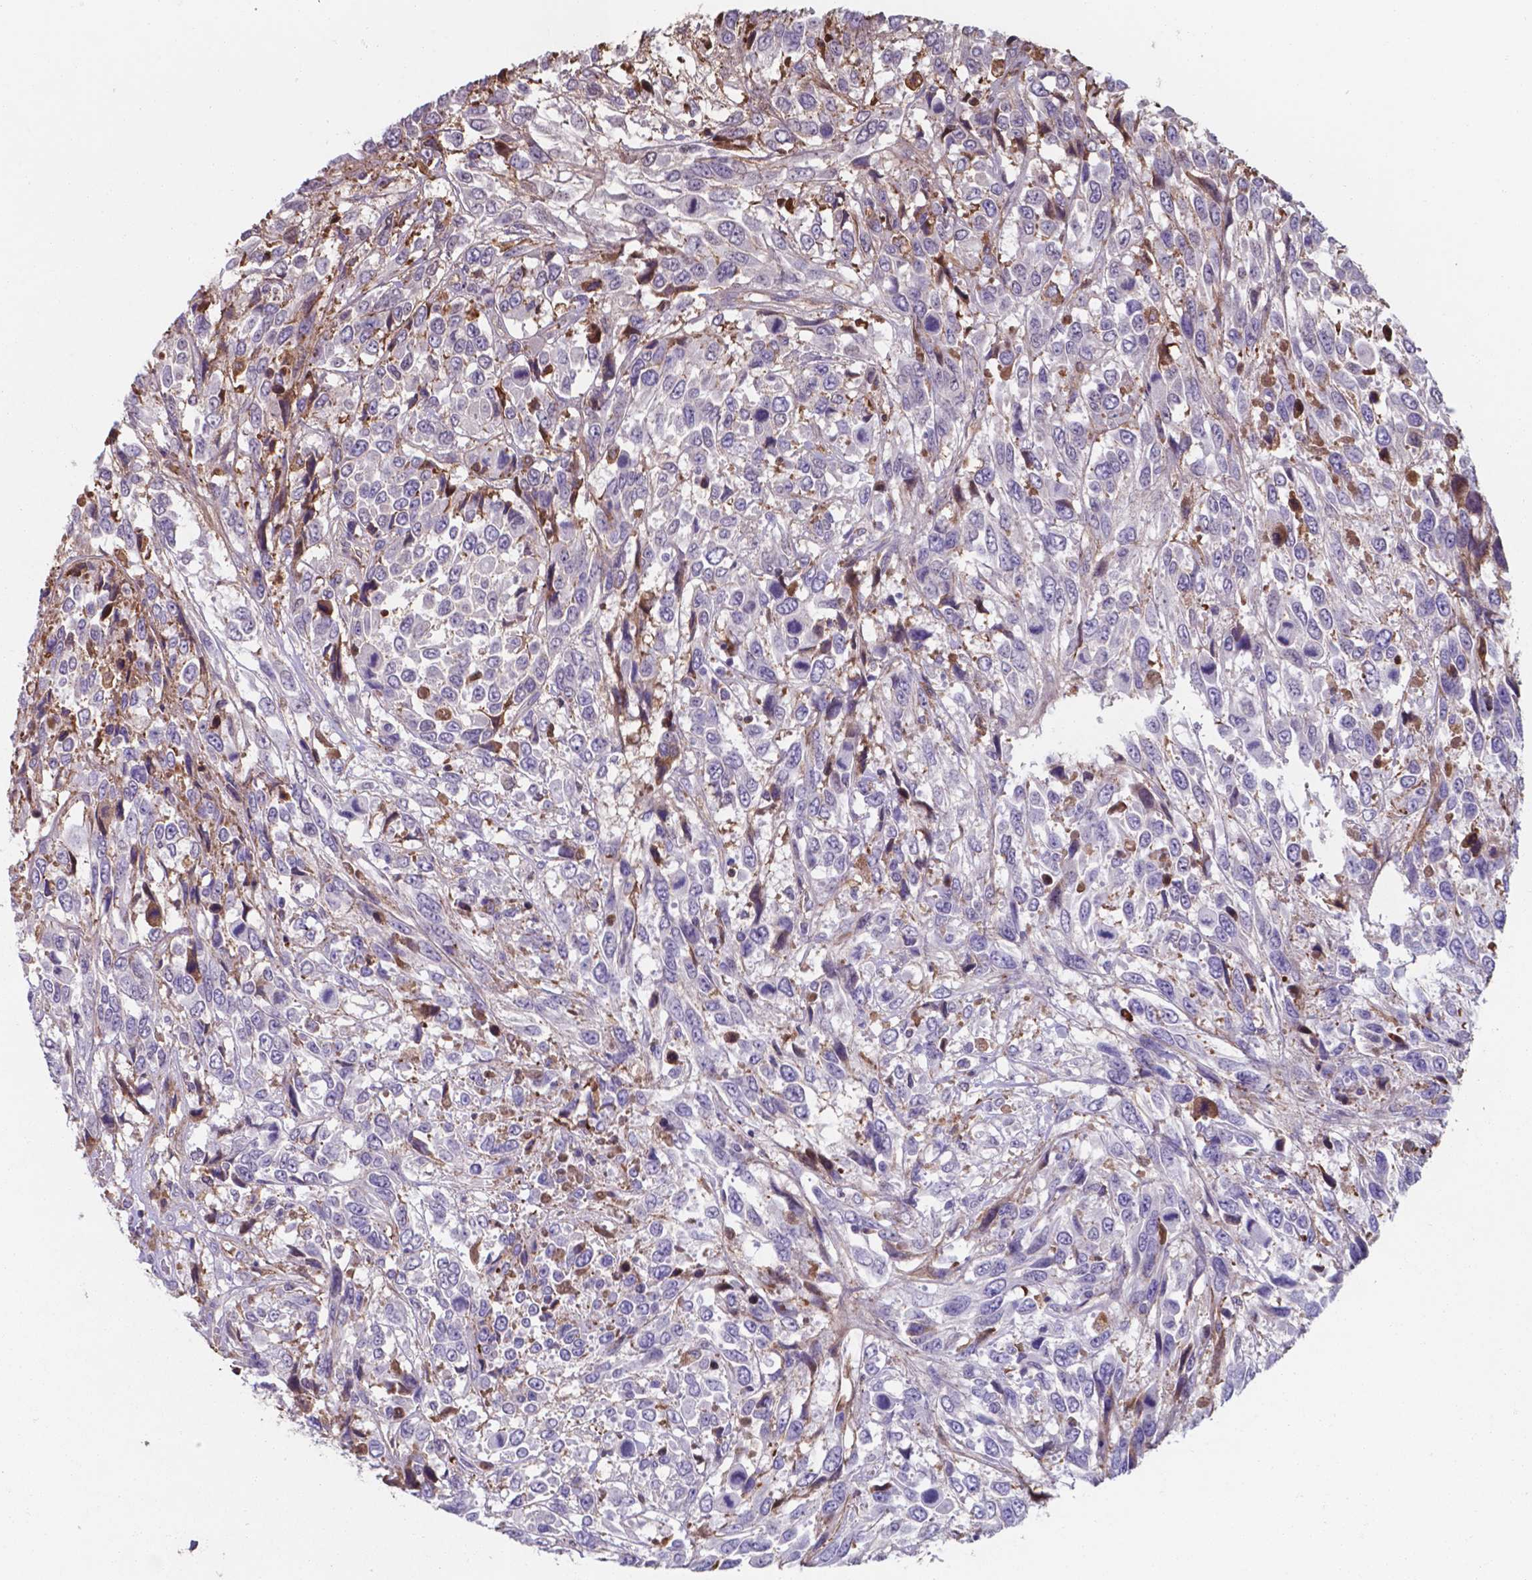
{"staining": {"intensity": "negative", "quantity": "none", "location": "none"}, "tissue": "urothelial cancer", "cell_type": "Tumor cells", "image_type": "cancer", "snomed": [{"axis": "morphology", "description": "Urothelial carcinoma, High grade"}, {"axis": "topography", "description": "Urinary bladder"}], "caption": "Tumor cells show no significant protein positivity in urothelial carcinoma (high-grade).", "gene": "SERPINA1", "patient": {"sex": "female", "age": 70}}